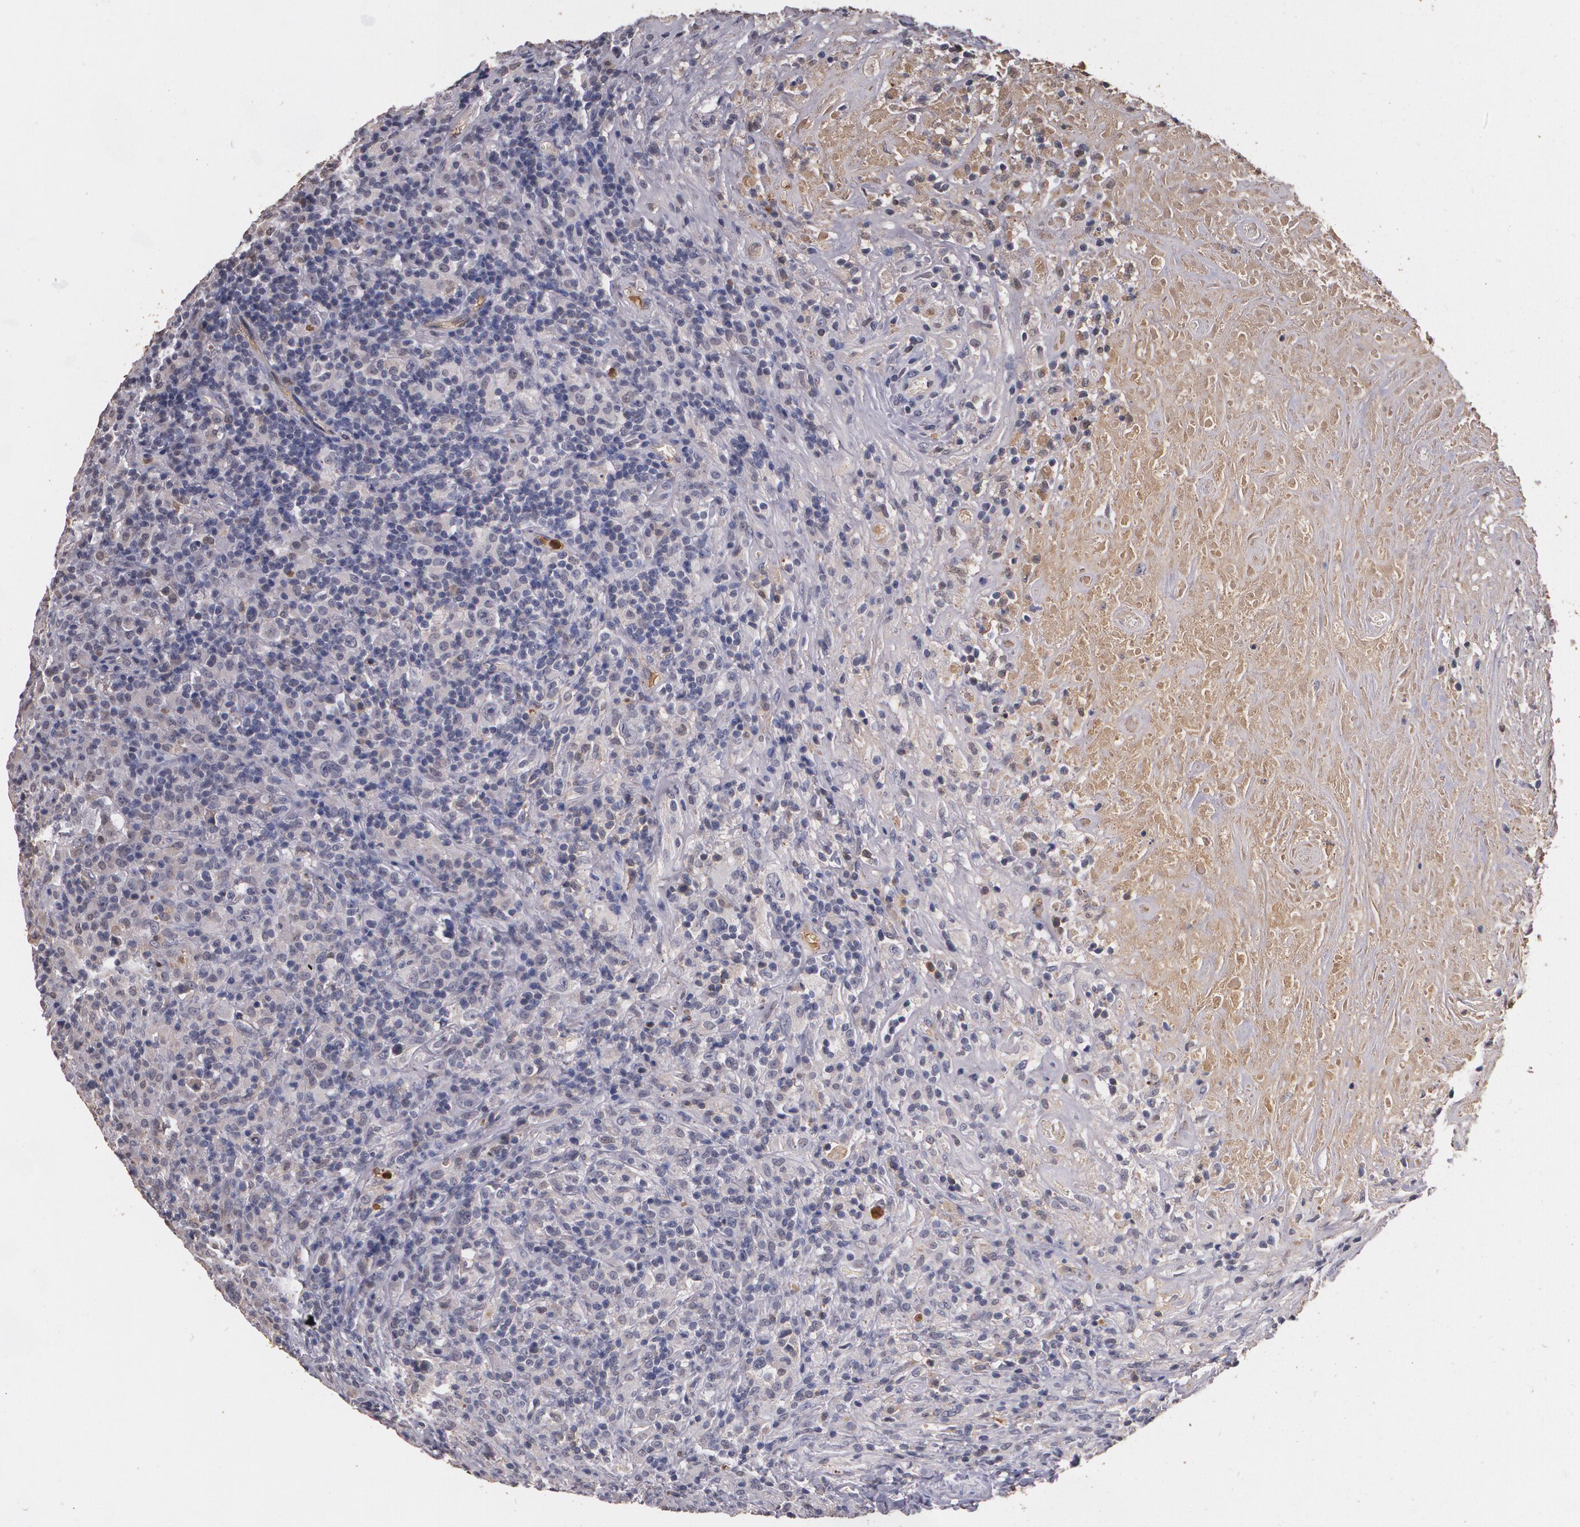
{"staining": {"intensity": "weak", "quantity": ">75%", "location": "cytoplasmic/membranous"}, "tissue": "lymphoma", "cell_type": "Tumor cells", "image_type": "cancer", "snomed": [{"axis": "morphology", "description": "Hodgkin's disease, NOS"}, {"axis": "topography", "description": "Lymph node"}], "caption": "Weak cytoplasmic/membranous protein expression is seen in about >75% of tumor cells in Hodgkin's disease.", "gene": "PTS", "patient": {"sex": "male", "age": 46}}